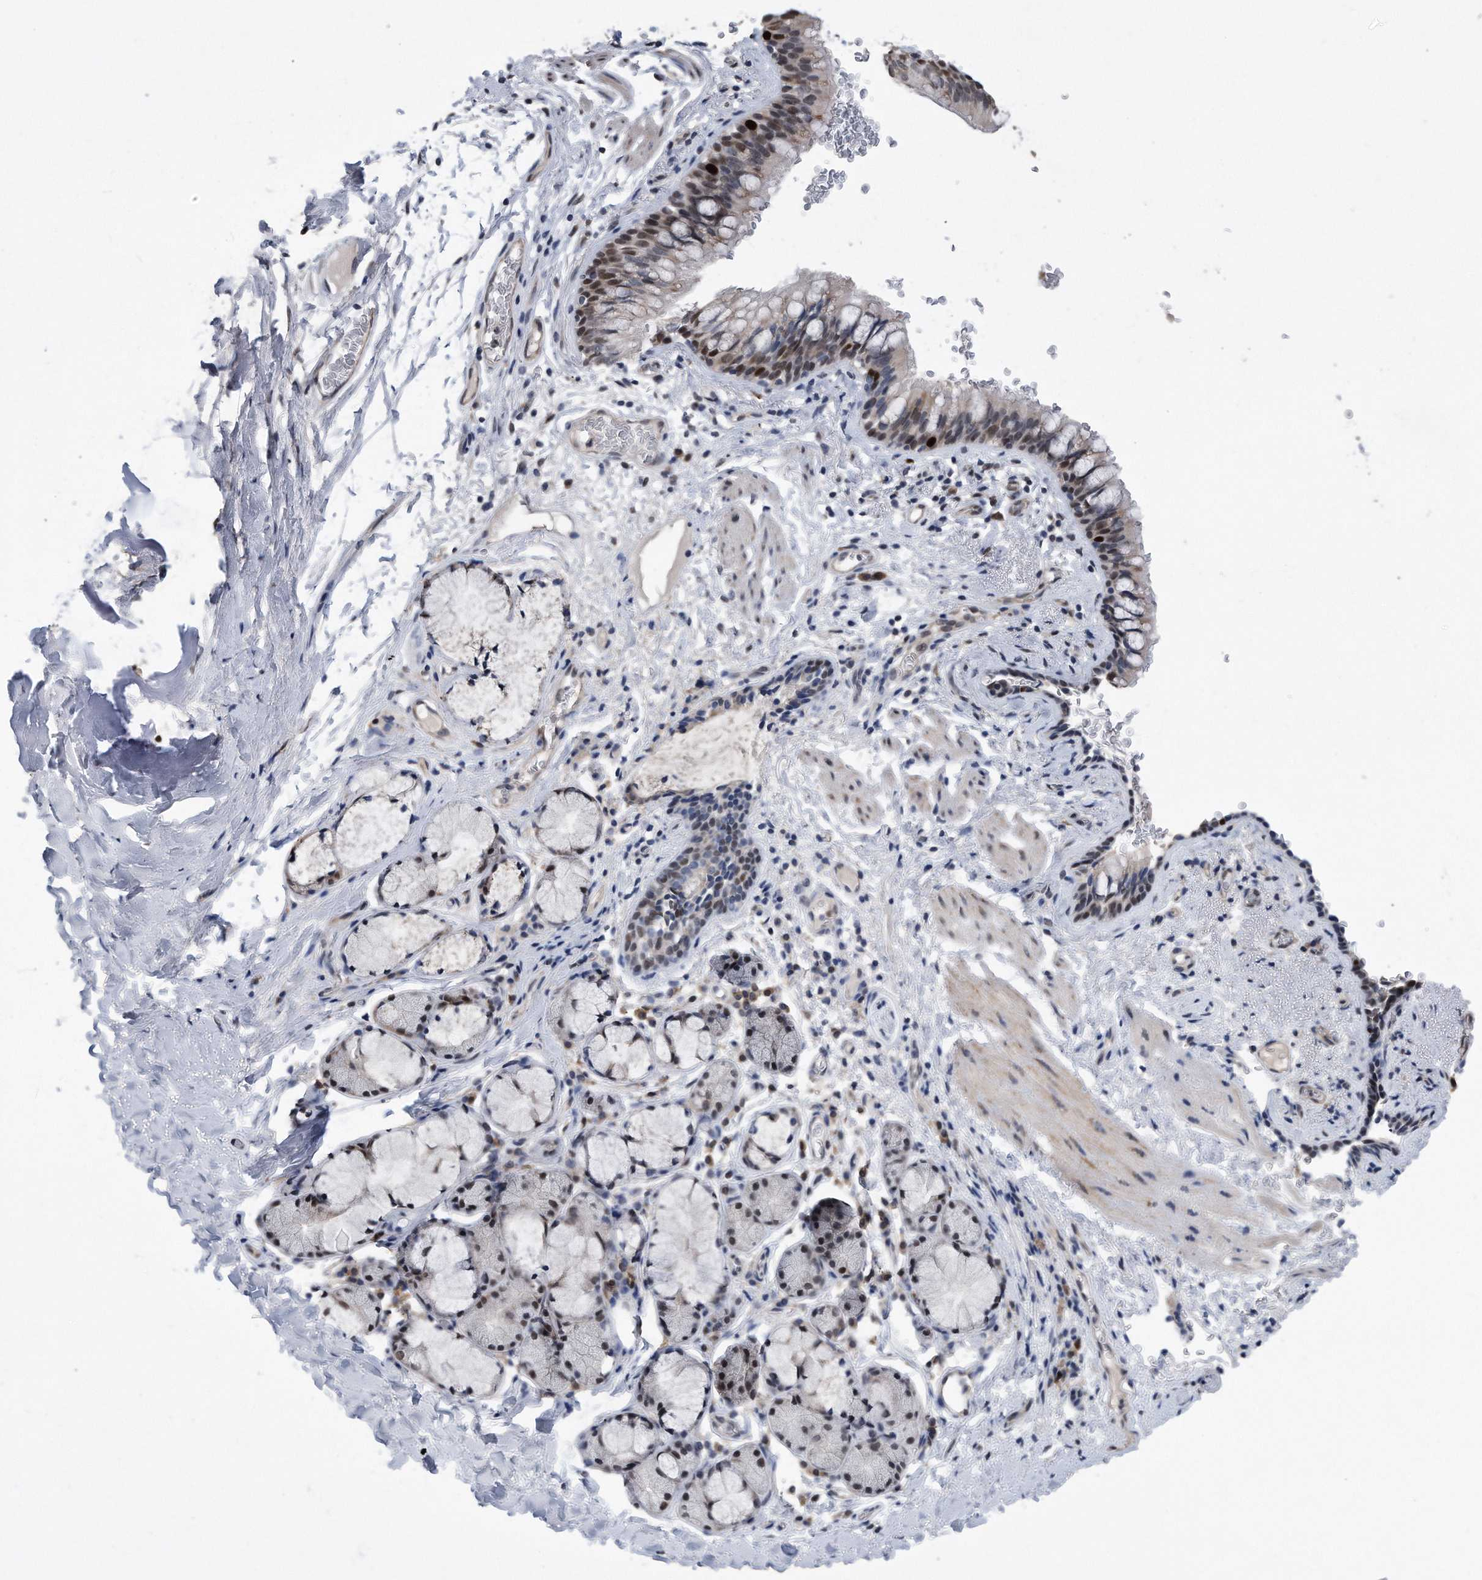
{"staining": {"intensity": "strong", "quantity": "<25%", "location": "nuclear"}, "tissue": "bronchus", "cell_type": "Respiratory epithelial cells", "image_type": "normal", "snomed": [{"axis": "morphology", "description": "Normal tissue, NOS"}, {"axis": "topography", "description": "Cartilage tissue"}, {"axis": "topography", "description": "Bronchus"}], "caption": "IHC of normal human bronchus reveals medium levels of strong nuclear staining in approximately <25% of respiratory epithelial cells.", "gene": "PCNA", "patient": {"sex": "female", "age": 36}}